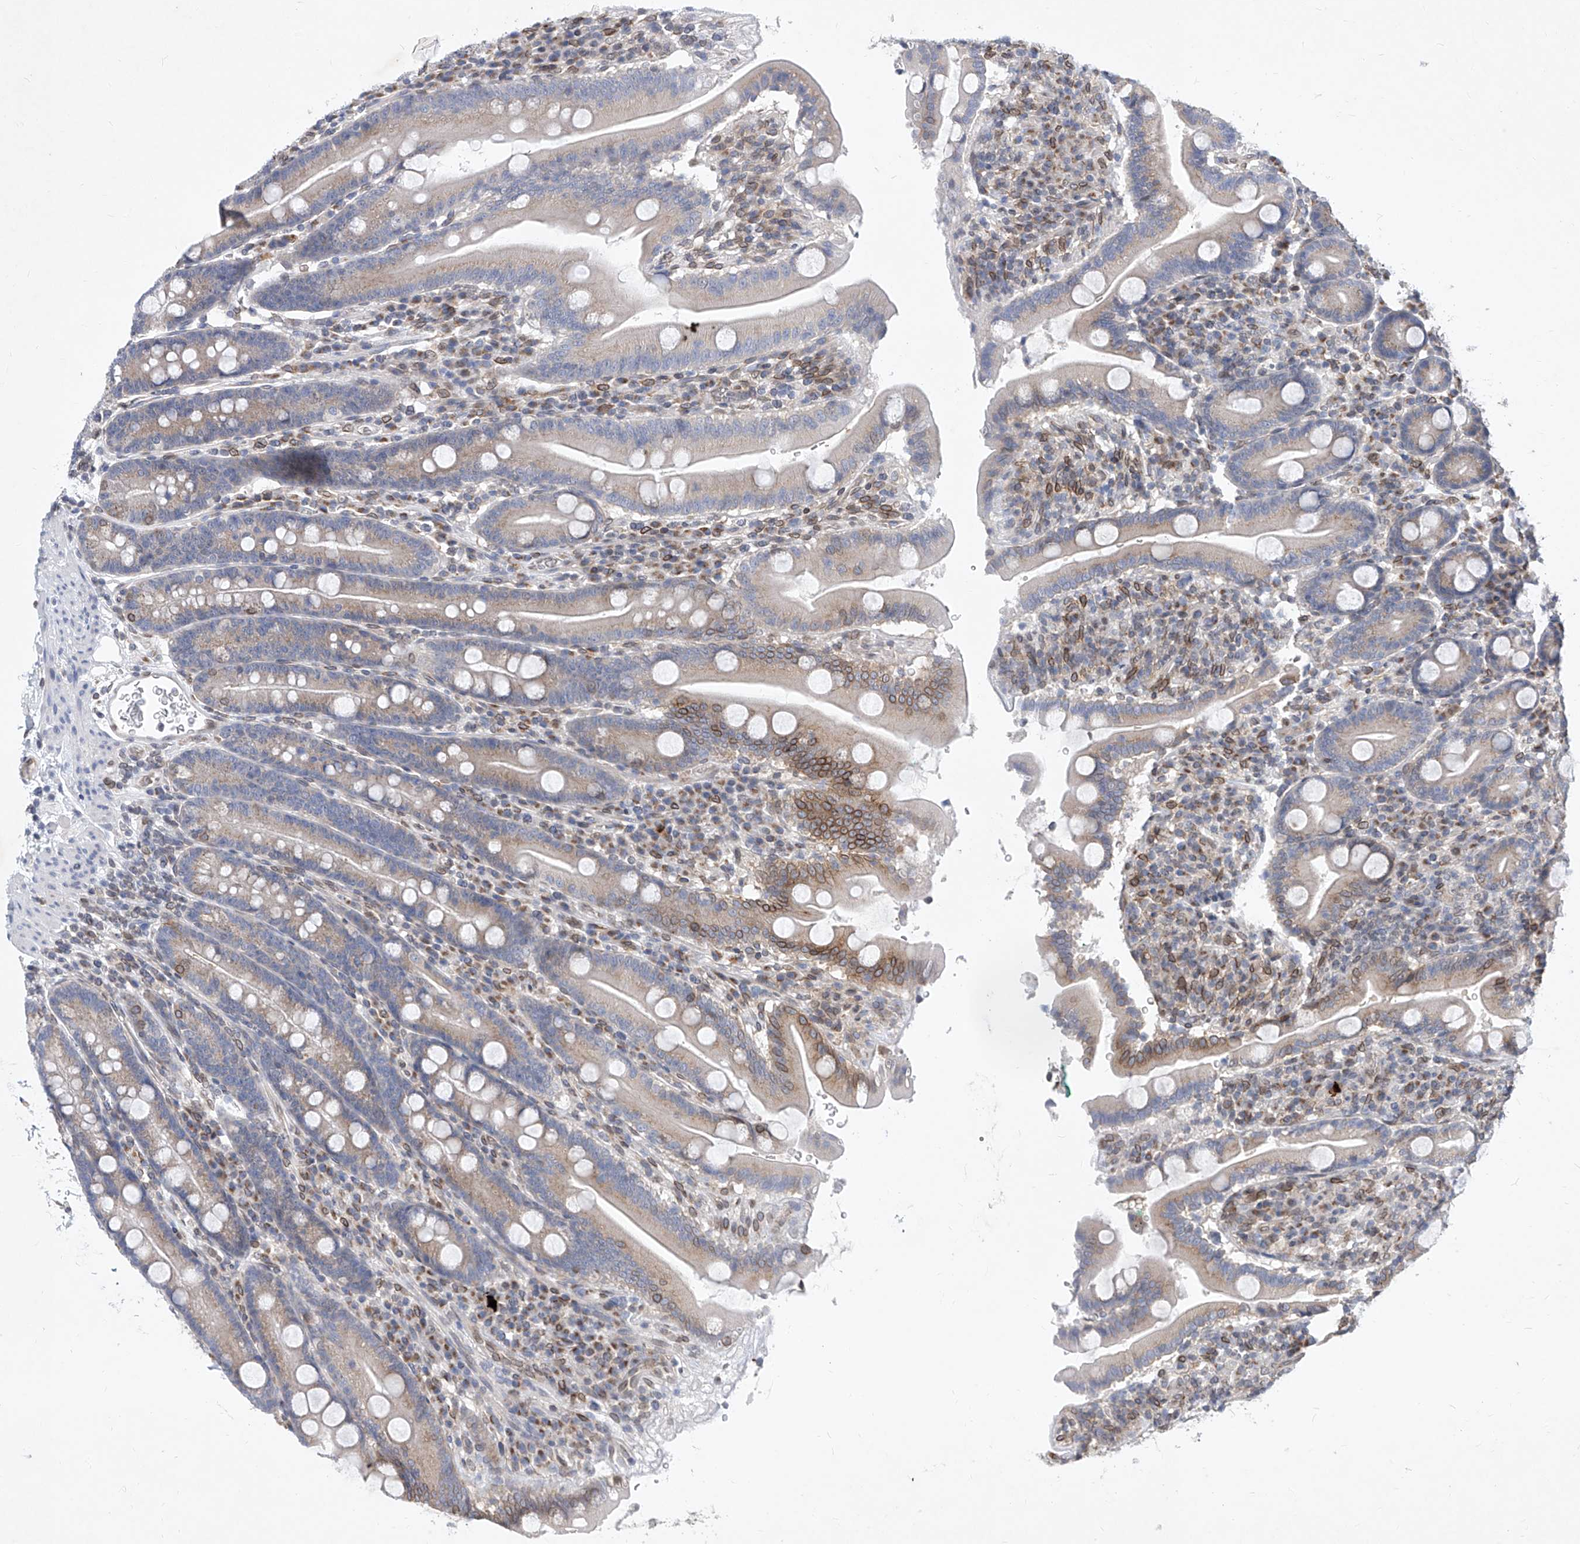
{"staining": {"intensity": "moderate", "quantity": "<25%", "location": "cytoplasmic/membranous,nuclear"}, "tissue": "duodenum", "cell_type": "Glandular cells", "image_type": "normal", "snomed": [{"axis": "morphology", "description": "Normal tissue, NOS"}, {"axis": "topography", "description": "Duodenum"}], "caption": "Immunohistochemical staining of normal duodenum reveals low levels of moderate cytoplasmic/membranous,nuclear staining in about <25% of glandular cells.", "gene": "MX2", "patient": {"sex": "male", "age": 35}}